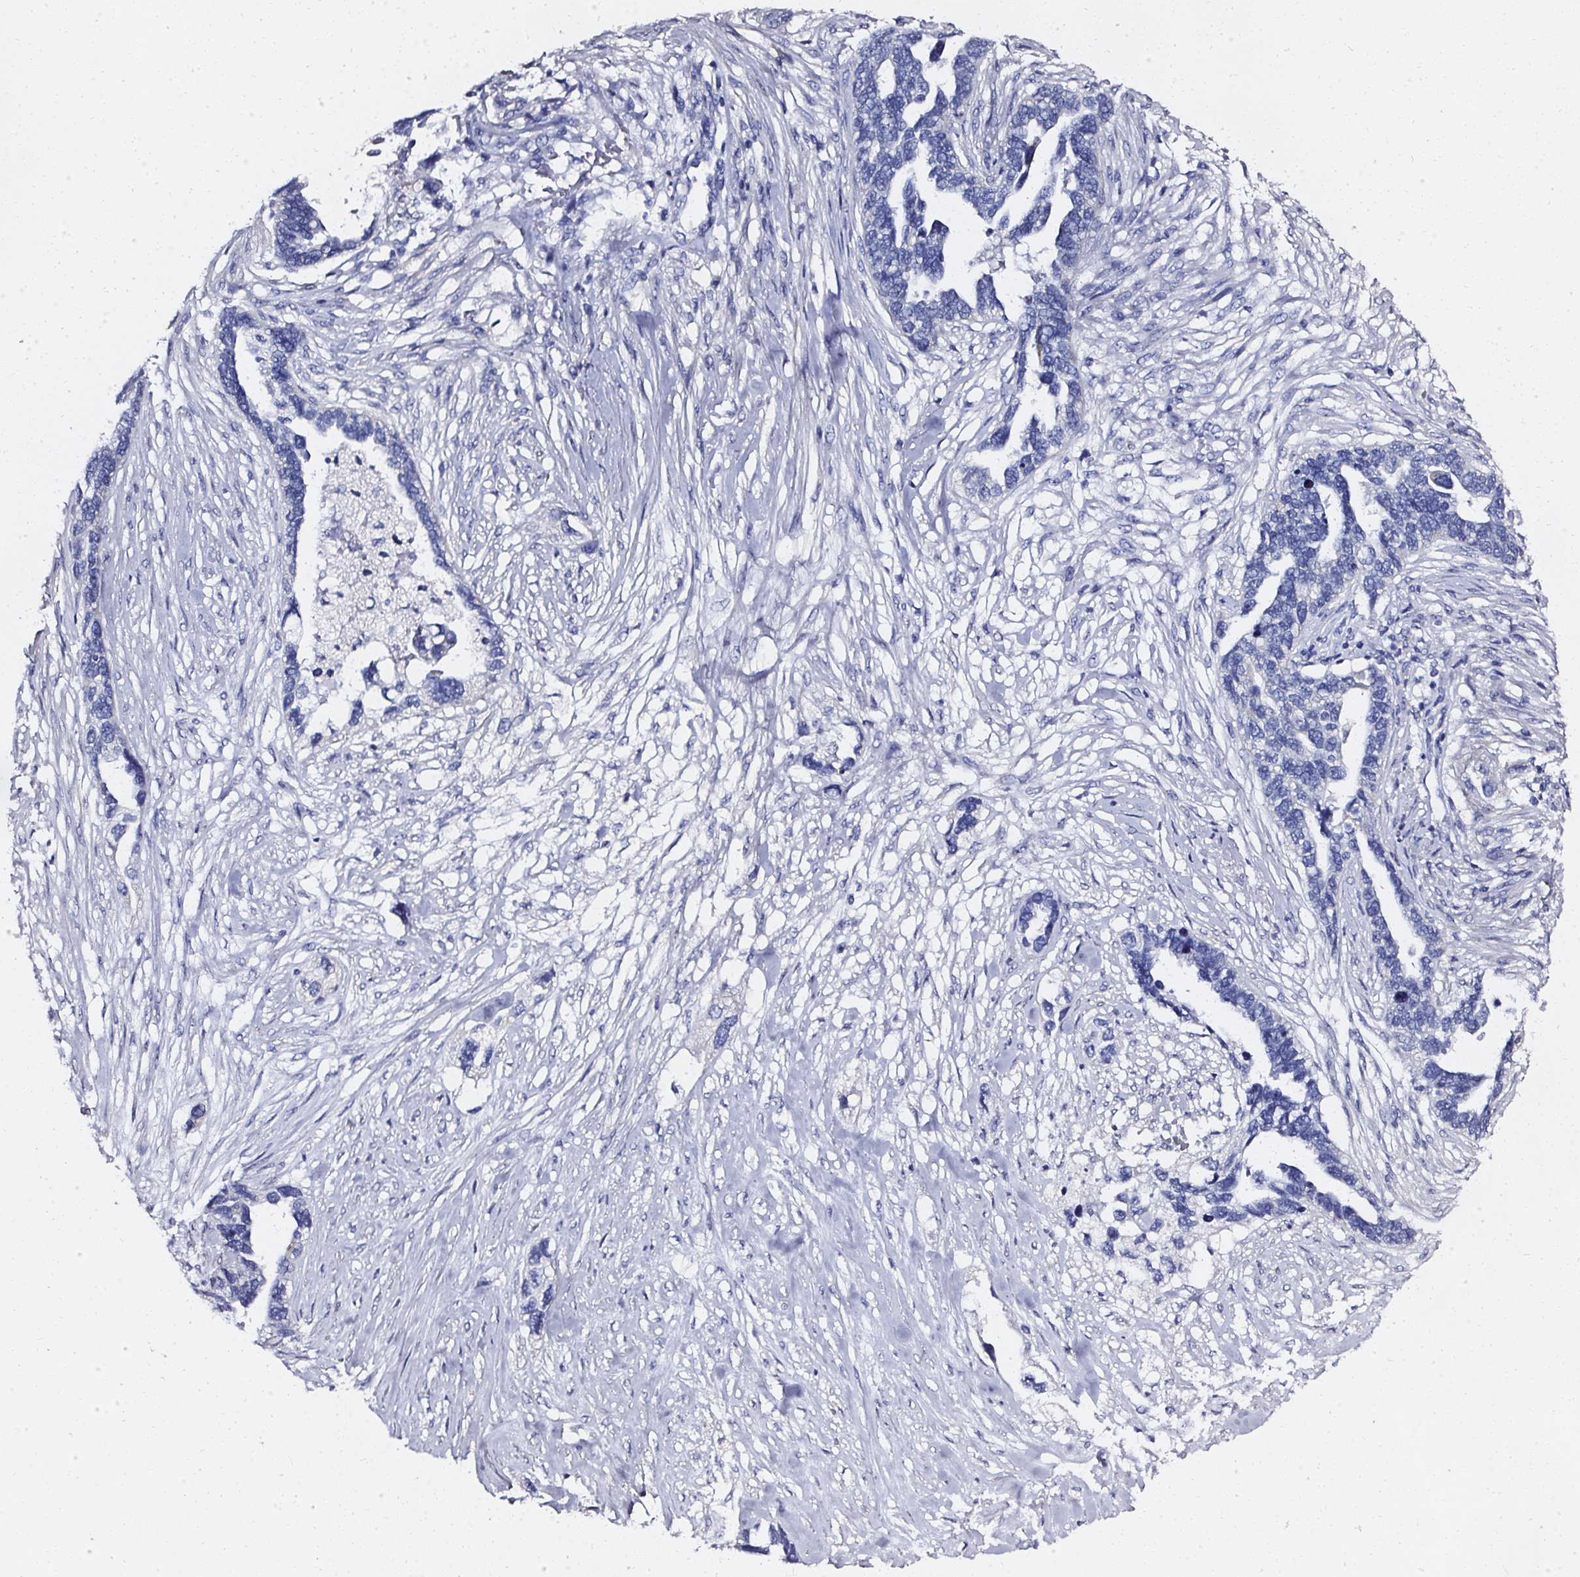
{"staining": {"intensity": "negative", "quantity": "none", "location": "none"}, "tissue": "ovarian cancer", "cell_type": "Tumor cells", "image_type": "cancer", "snomed": [{"axis": "morphology", "description": "Cystadenocarcinoma, serous, NOS"}, {"axis": "topography", "description": "Ovary"}], "caption": "This photomicrograph is of ovarian cancer (serous cystadenocarcinoma) stained with IHC to label a protein in brown with the nuclei are counter-stained blue. There is no expression in tumor cells.", "gene": "ELAVL2", "patient": {"sex": "female", "age": 54}}